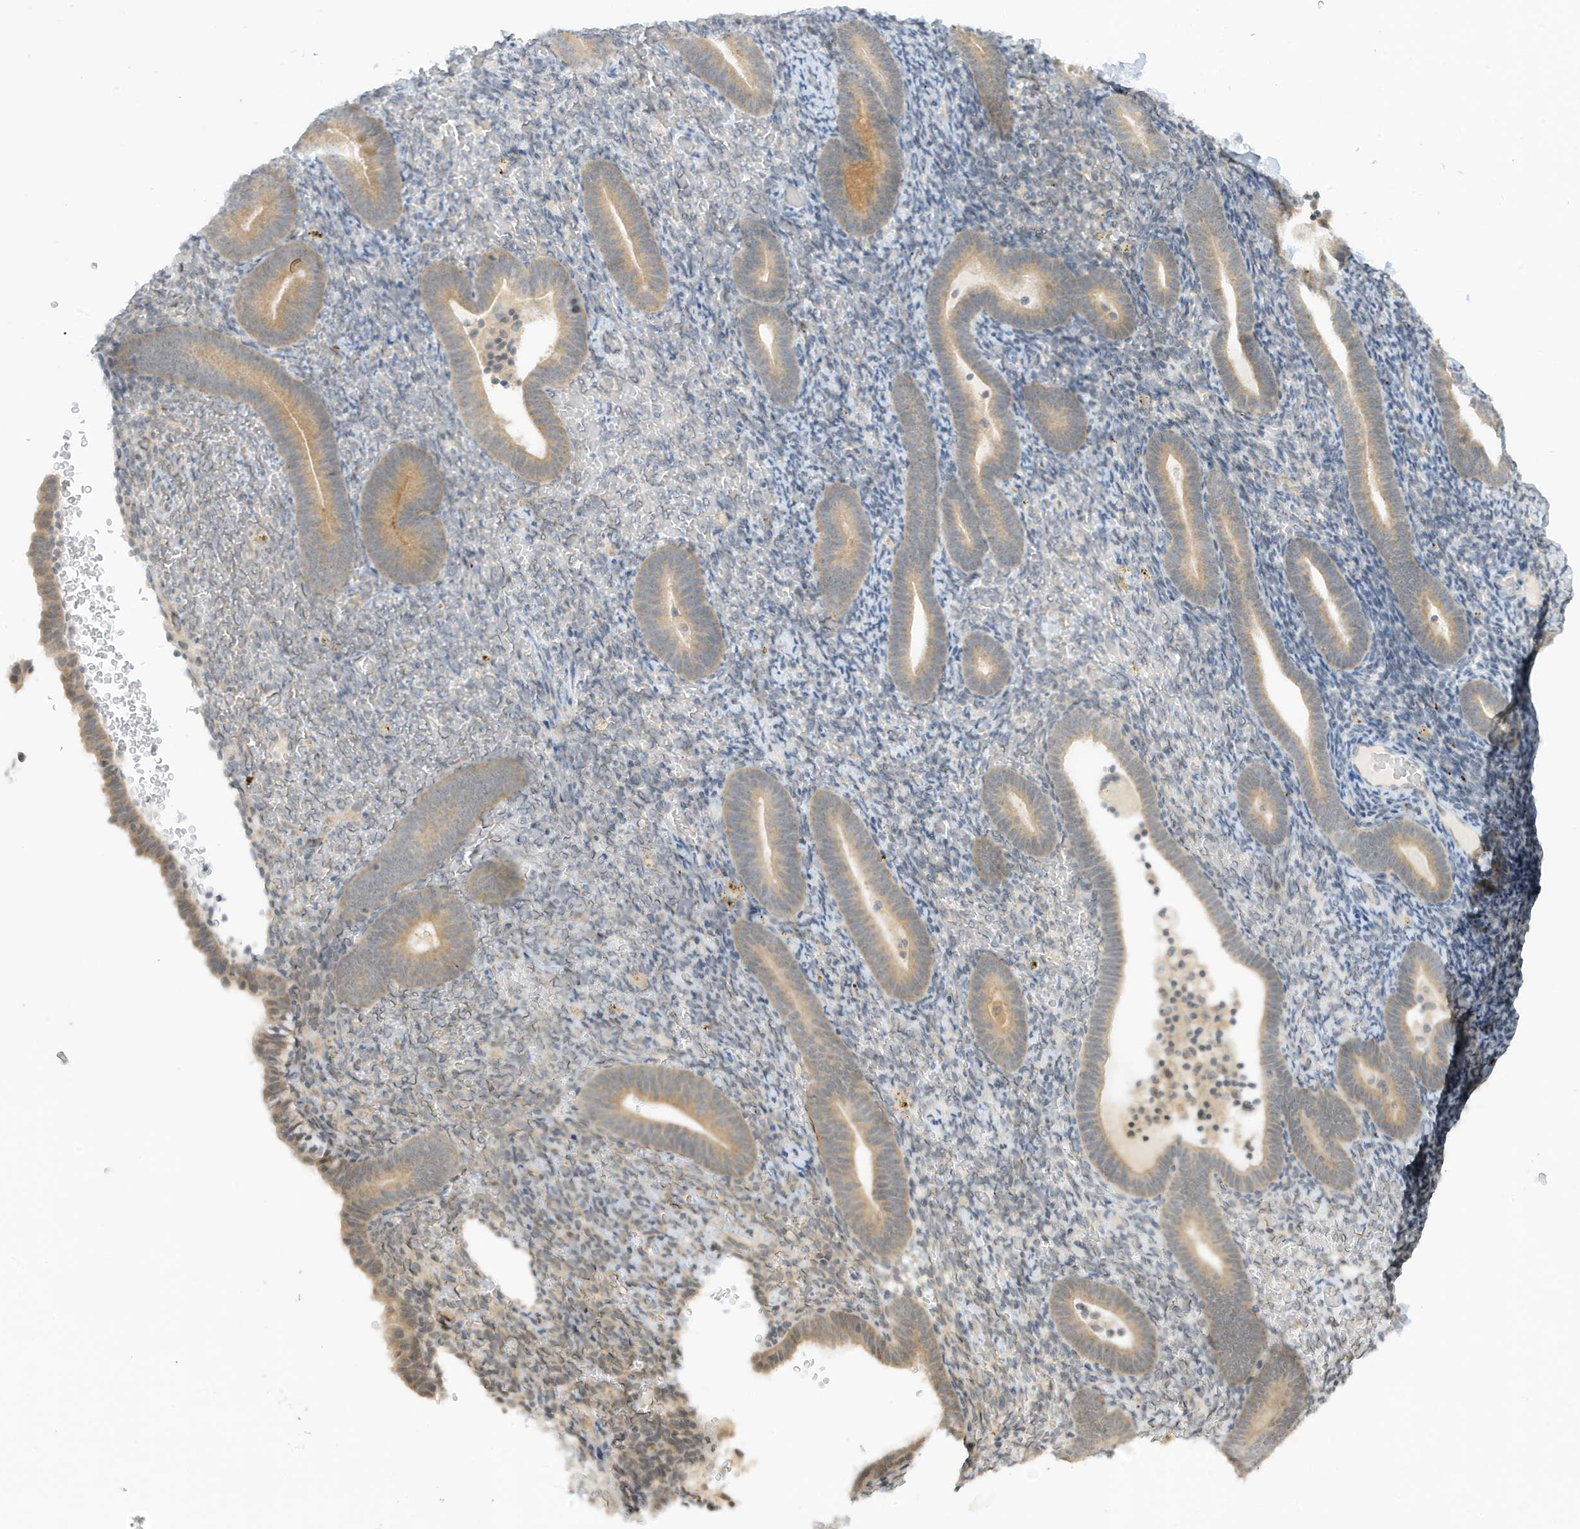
{"staining": {"intensity": "negative", "quantity": "none", "location": "none"}, "tissue": "endometrium", "cell_type": "Cells in endometrial stroma", "image_type": "normal", "snomed": [{"axis": "morphology", "description": "Normal tissue, NOS"}, {"axis": "topography", "description": "Endometrium"}], "caption": "A high-resolution image shows immunohistochemistry (IHC) staining of benign endometrium, which displays no significant staining in cells in endometrial stroma. (Stains: DAB immunohistochemistry with hematoxylin counter stain, Microscopy: brightfield microscopy at high magnification).", "gene": "TAB3", "patient": {"sex": "female", "age": 51}}